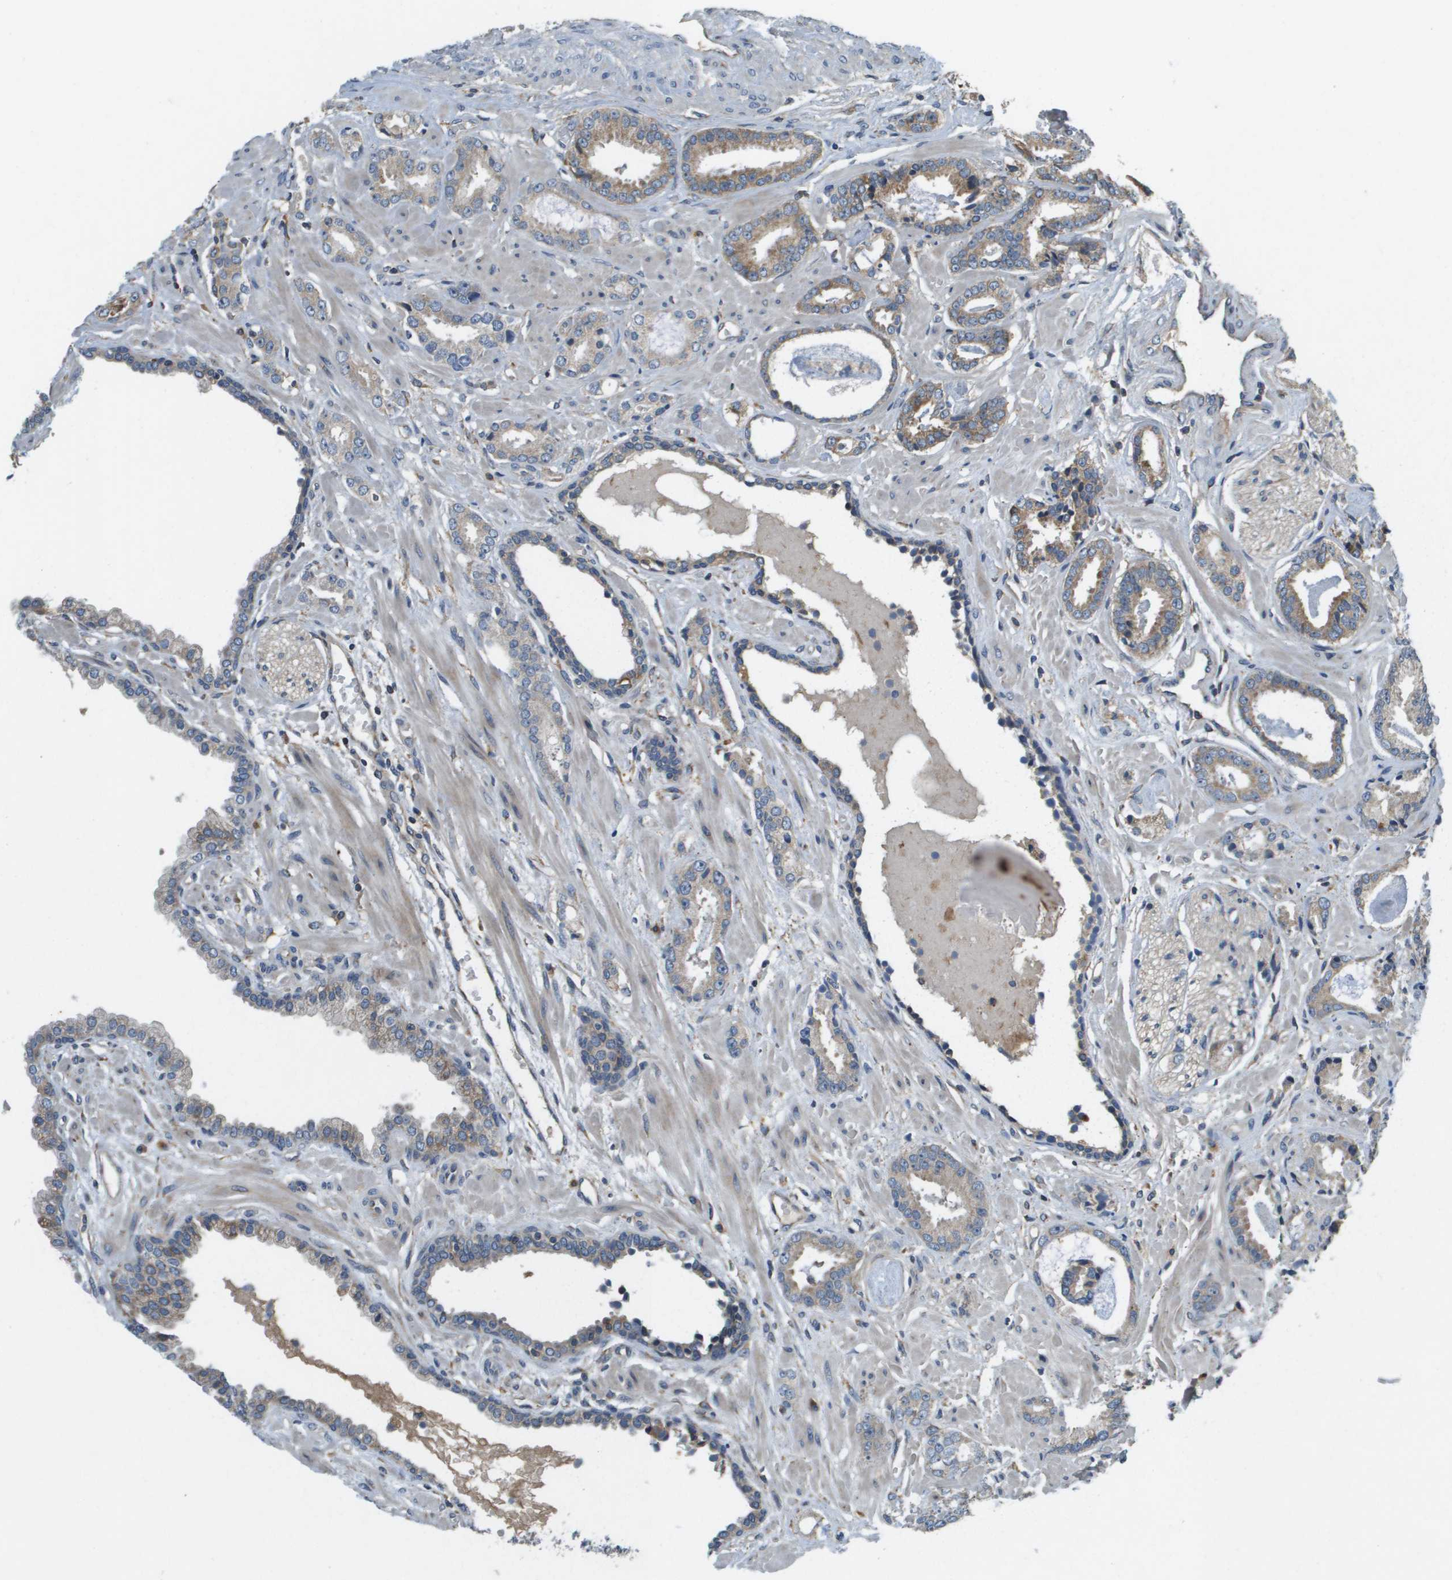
{"staining": {"intensity": "moderate", "quantity": "25%-75%", "location": "cytoplasmic/membranous"}, "tissue": "prostate cancer", "cell_type": "Tumor cells", "image_type": "cancer", "snomed": [{"axis": "morphology", "description": "Adenocarcinoma, Low grade"}, {"axis": "topography", "description": "Prostate"}], "caption": "A photomicrograph showing moderate cytoplasmic/membranous expression in approximately 25%-75% of tumor cells in prostate cancer, as visualized by brown immunohistochemical staining.", "gene": "SAMSN1", "patient": {"sex": "male", "age": 53}}